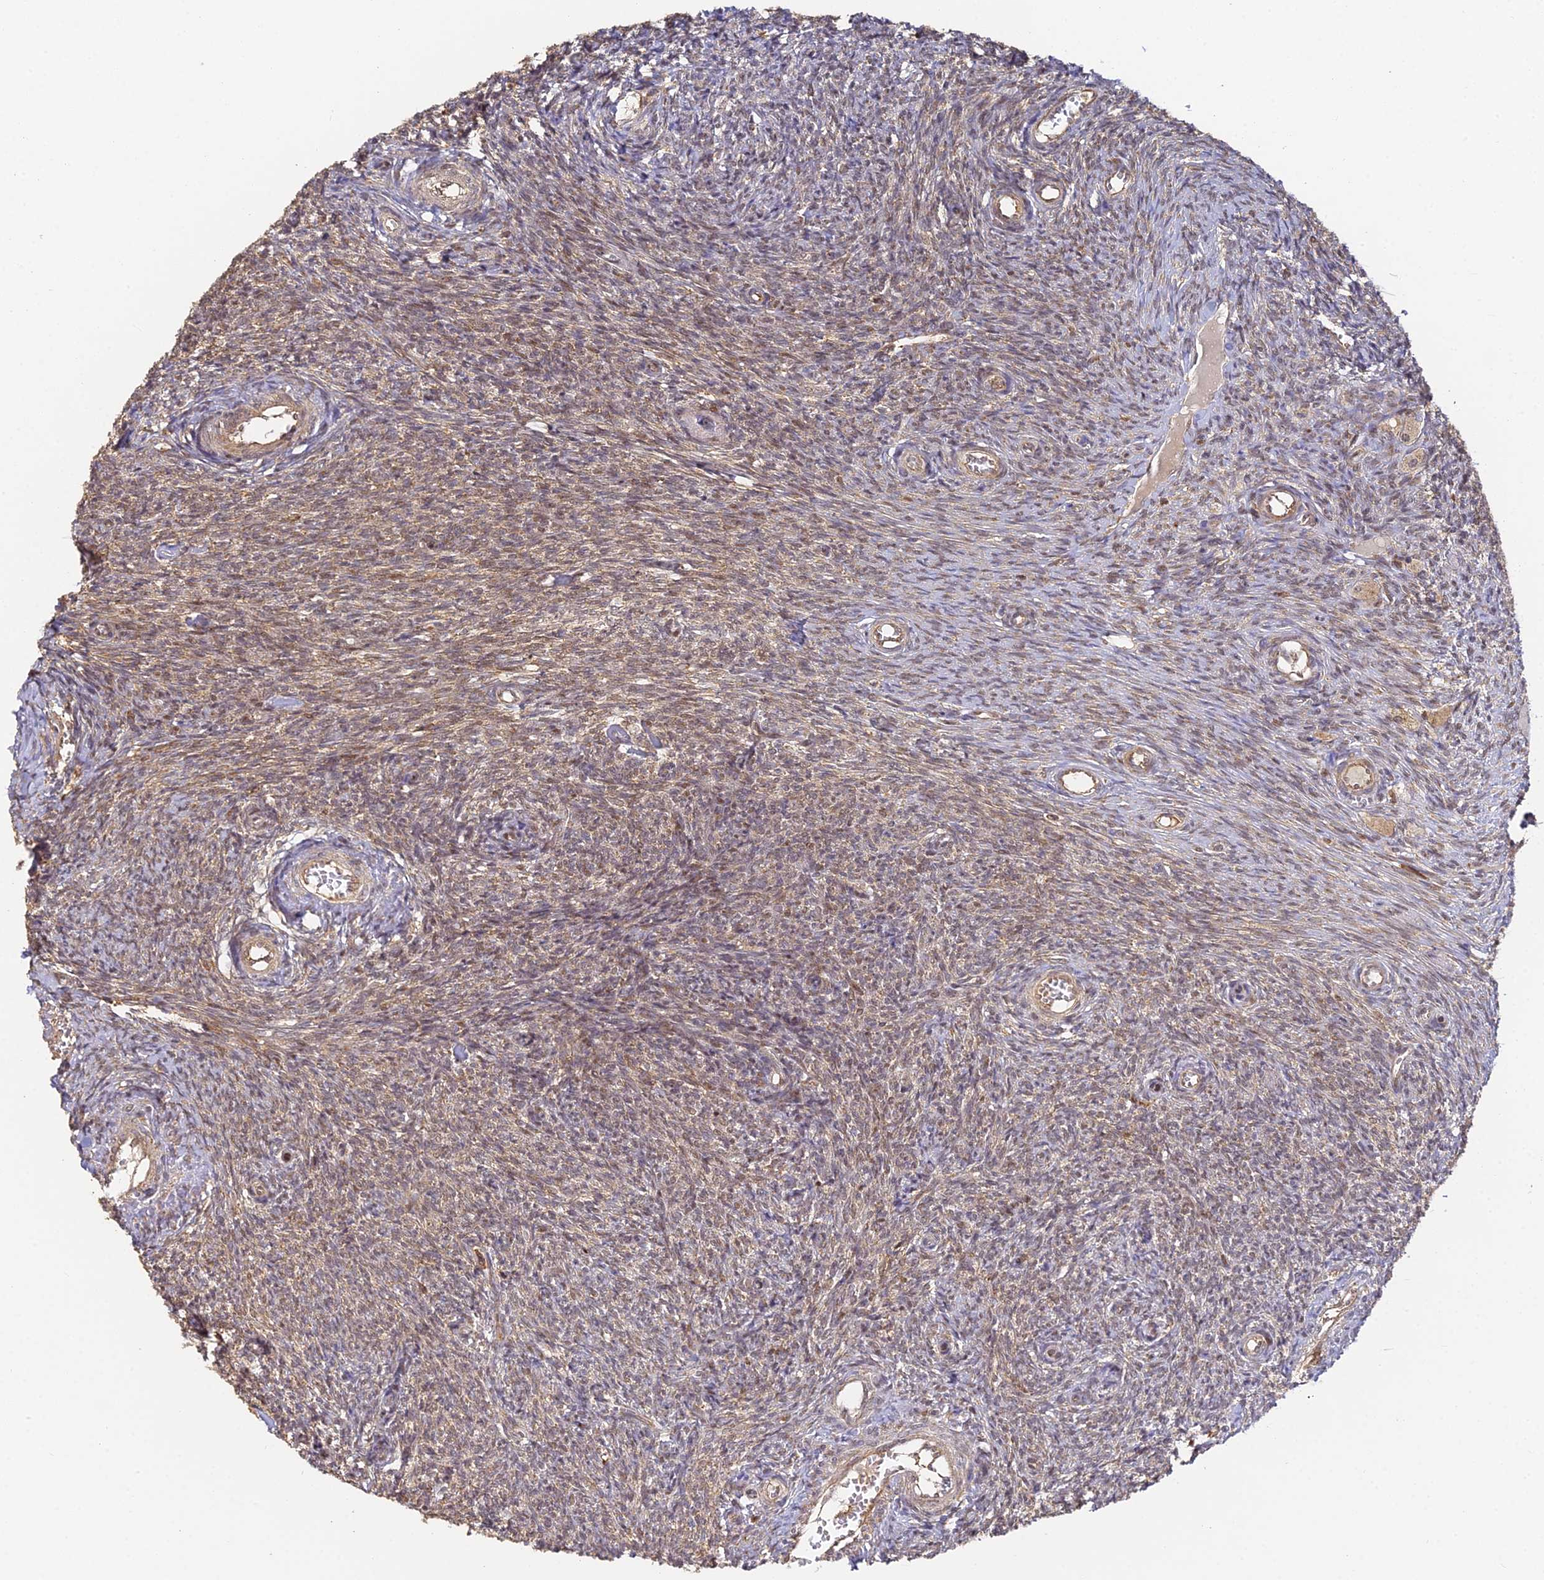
{"staining": {"intensity": "weak", "quantity": "25%-75%", "location": "cytoplasmic/membranous"}, "tissue": "ovary", "cell_type": "Ovarian stroma cells", "image_type": "normal", "snomed": [{"axis": "morphology", "description": "Normal tissue, NOS"}, {"axis": "topography", "description": "Ovary"}], "caption": "Immunohistochemistry image of benign ovary: ovary stained using immunohistochemistry displays low levels of weak protein expression localized specifically in the cytoplasmic/membranous of ovarian stroma cells, appearing as a cytoplasmic/membranous brown color.", "gene": "ENSG00000268870", "patient": {"sex": "female", "age": 44}}